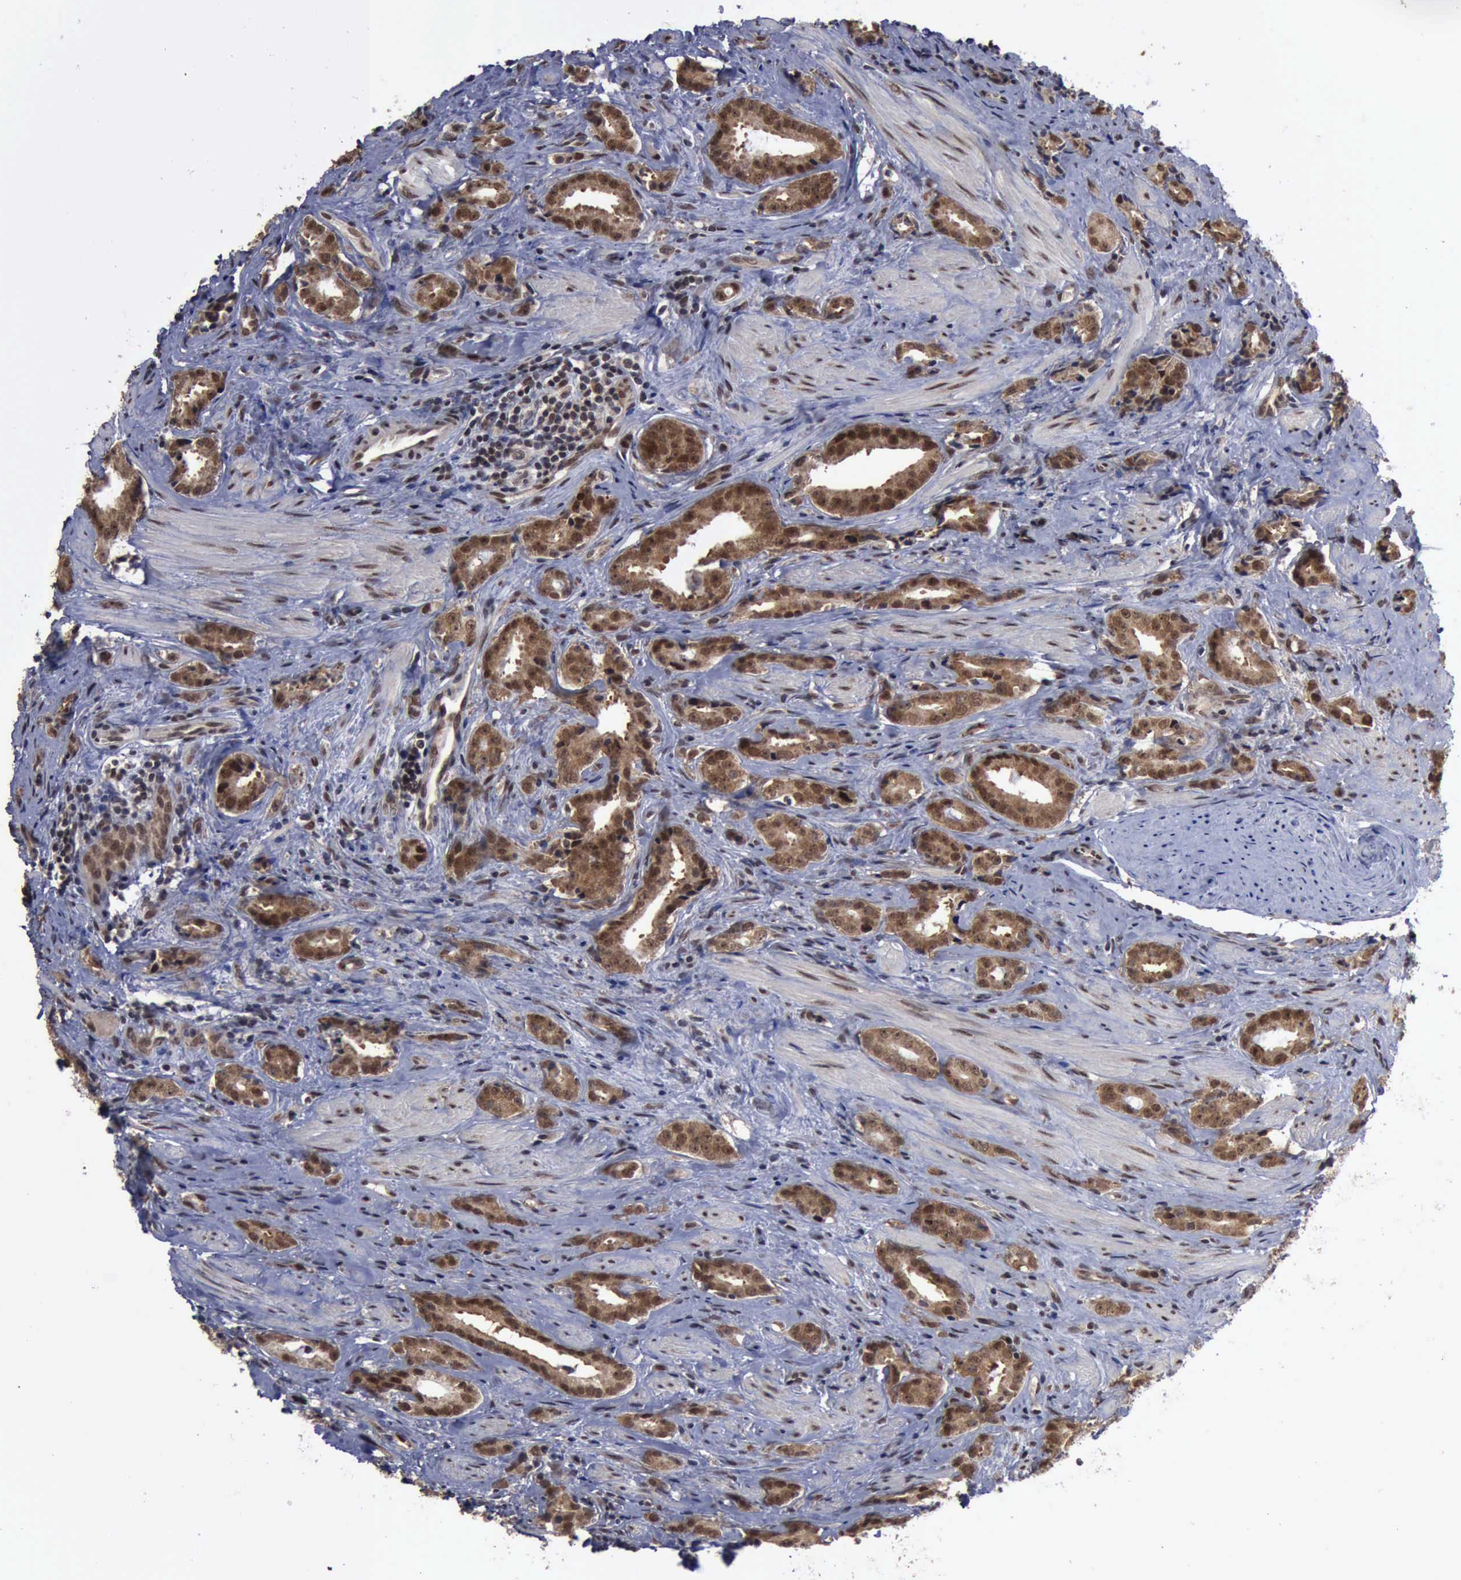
{"staining": {"intensity": "moderate", "quantity": ">75%", "location": "cytoplasmic/membranous,nuclear"}, "tissue": "prostate cancer", "cell_type": "Tumor cells", "image_type": "cancer", "snomed": [{"axis": "morphology", "description": "Adenocarcinoma, Medium grade"}, {"axis": "topography", "description": "Prostate"}], "caption": "IHC histopathology image of human prostate cancer (medium-grade adenocarcinoma) stained for a protein (brown), which displays medium levels of moderate cytoplasmic/membranous and nuclear positivity in about >75% of tumor cells.", "gene": "RTCB", "patient": {"sex": "male", "age": 53}}